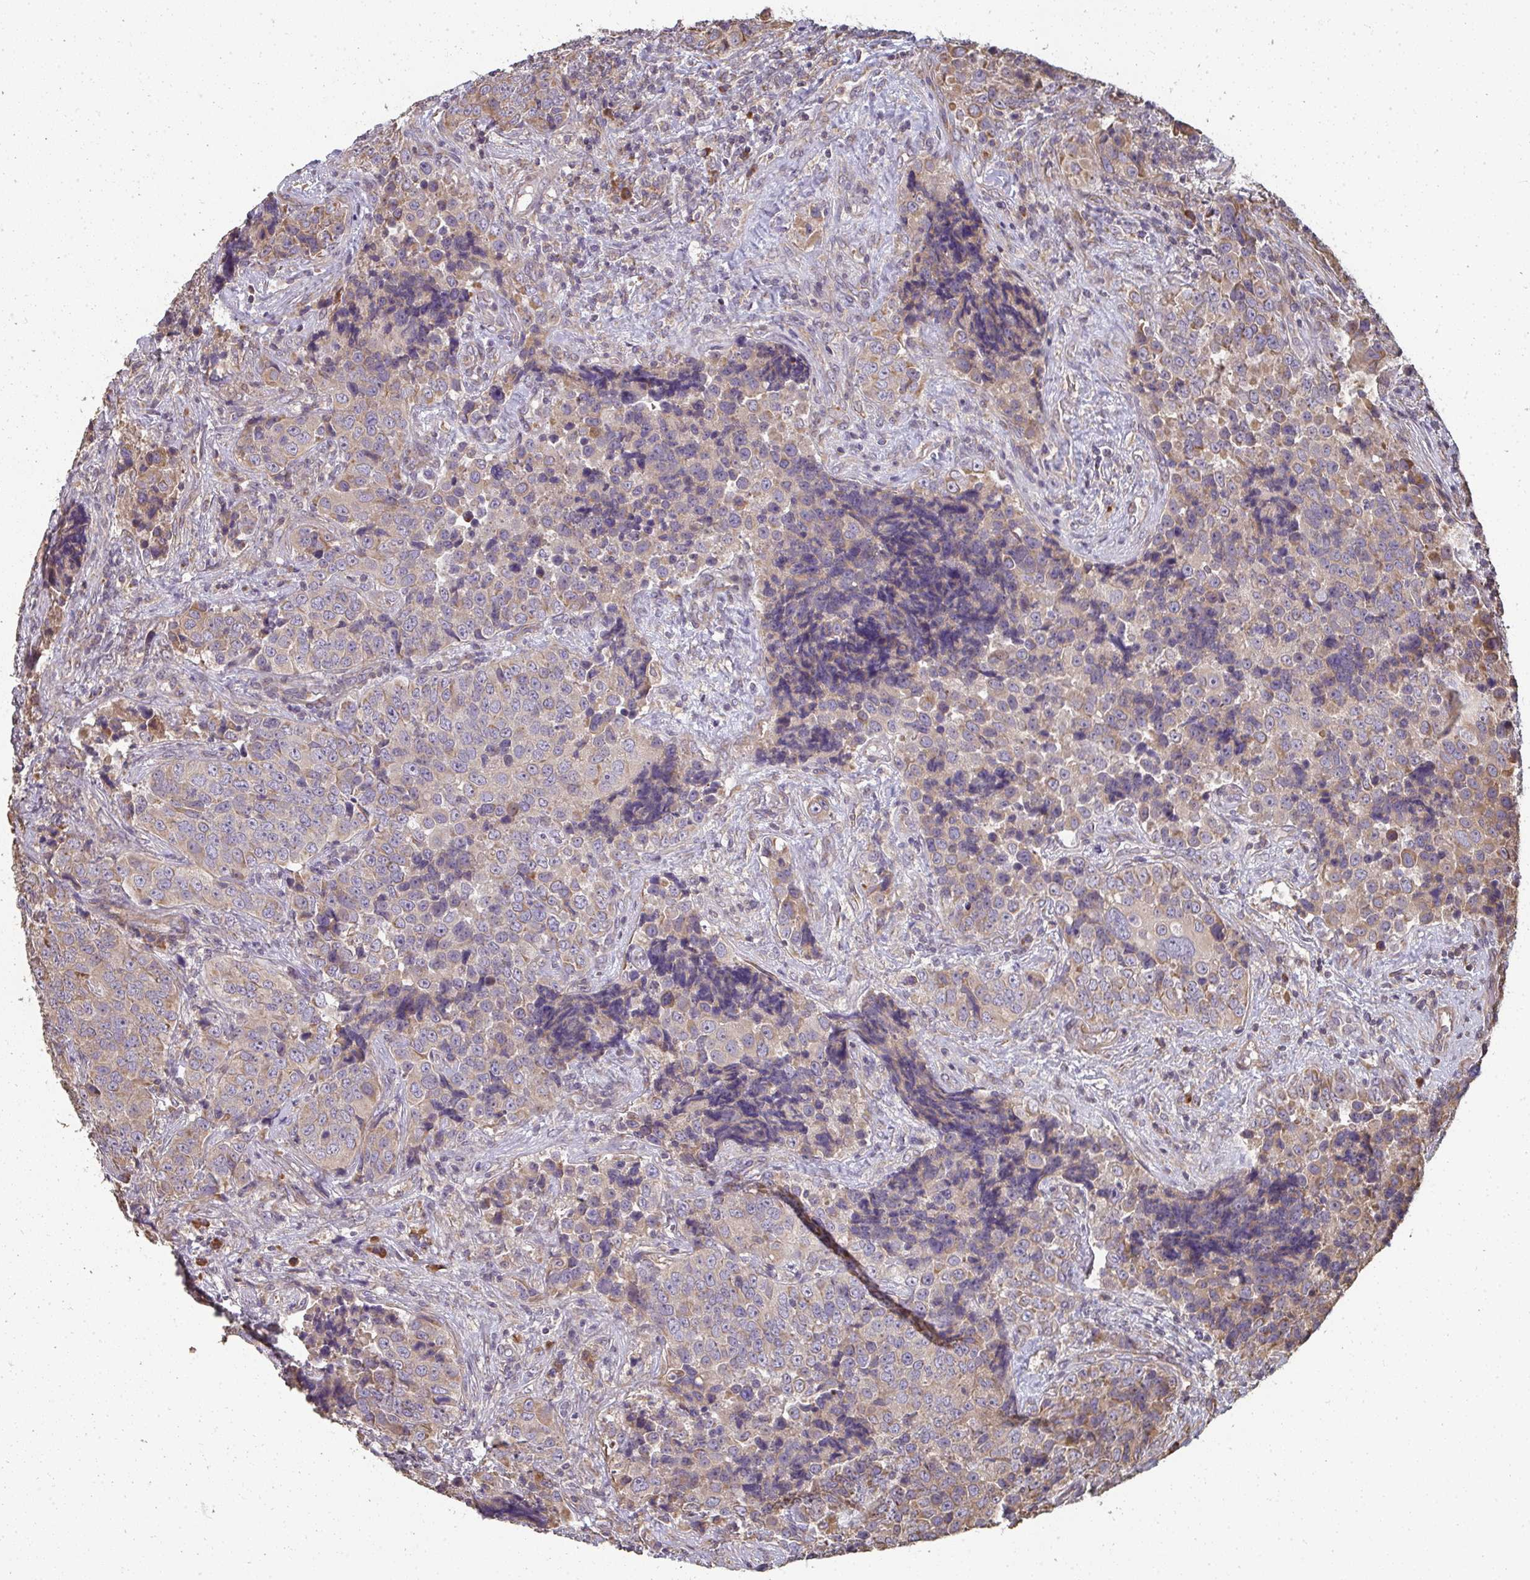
{"staining": {"intensity": "weak", "quantity": ">75%", "location": "cytoplasmic/membranous"}, "tissue": "urothelial cancer", "cell_type": "Tumor cells", "image_type": "cancer", "snomed": [{"axis": "morphology", "description": "Urothelial carcinoma, NOS"}, {"axis": "topography", "description": "Urinary bladder"}], "caption": "Transitional cell carcinoma stained for a protein shows weak cytoplasmic/membranous positivity in tumor cells. (DAB IHC with brightfield microscopy, high magnification).", "gene": "ZFYVE28", "patient": {"sex": "male", "age": 52}}